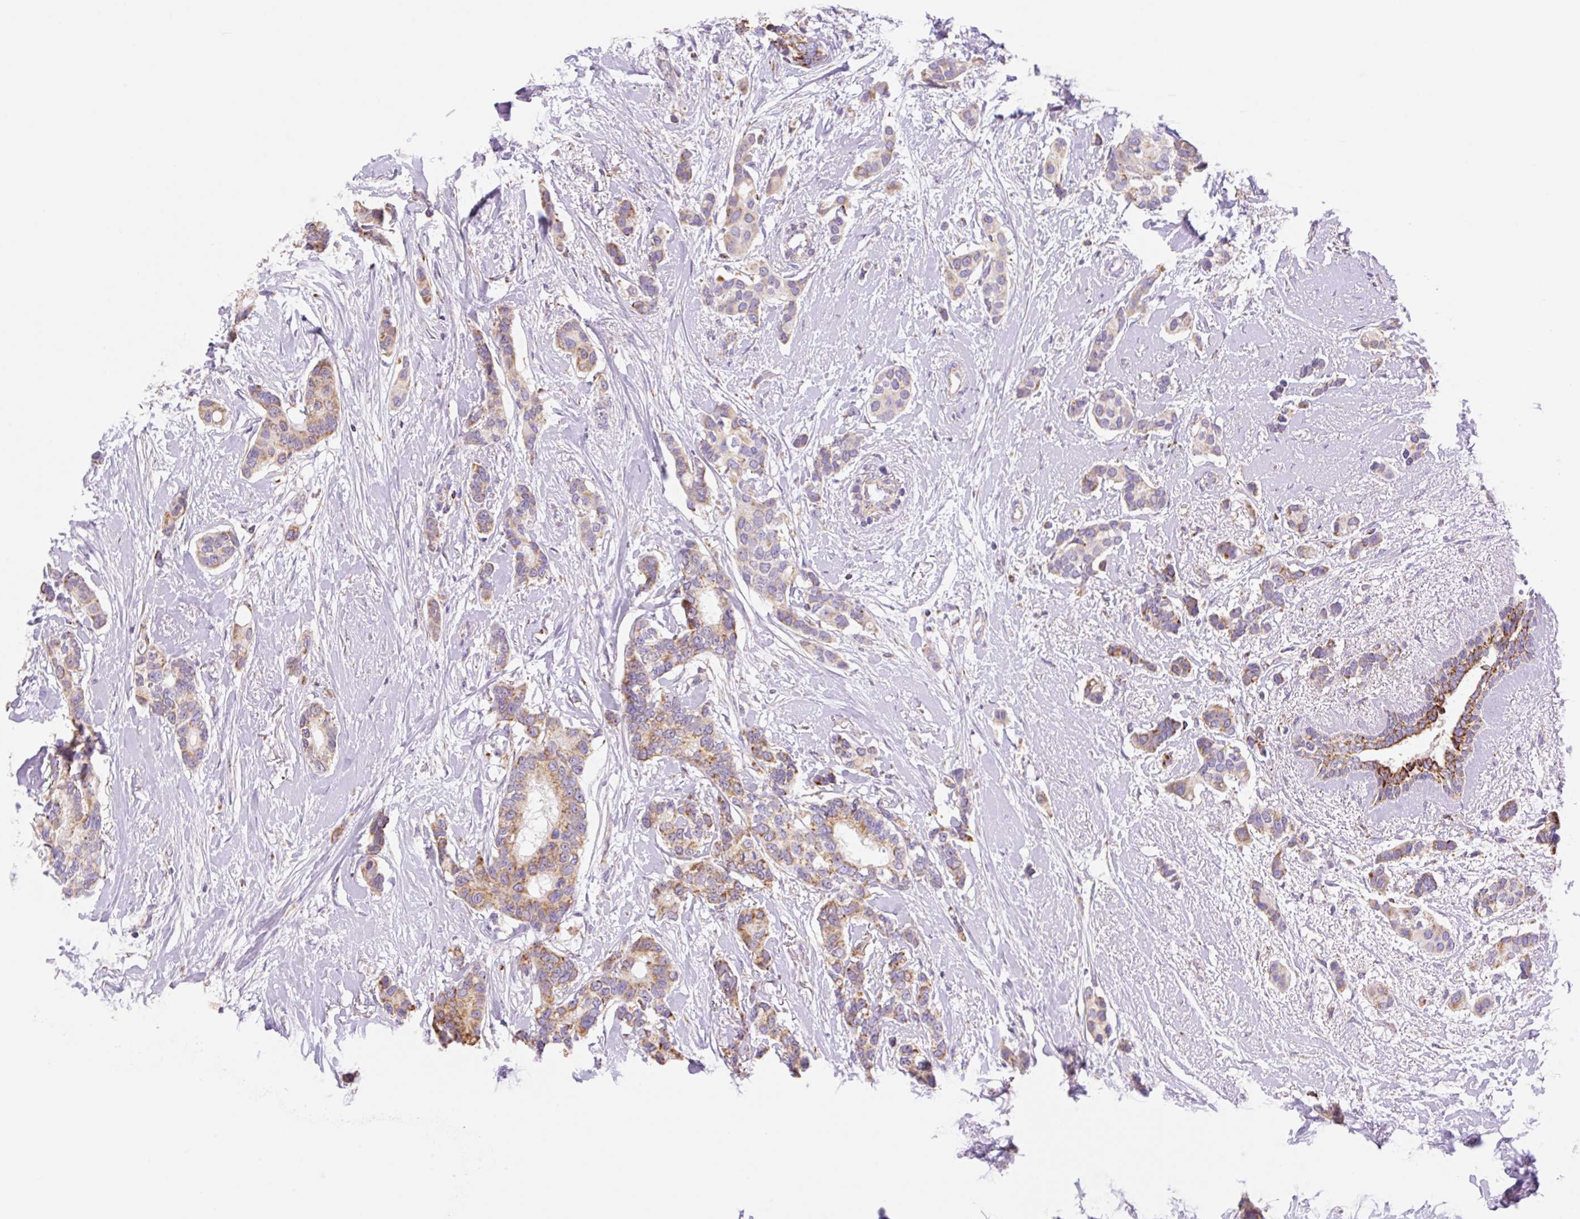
{"staining": {"intensity": "moderate", "quantity": "25%-75%", "location": "cytoplasmic/membranous"}, "tissue": "breast cancer", "cell_type": "Tumor cells", "image_type": "cancer", "snomed": [{"axis": "morphology", "description": "Duct carcinoma"}, {"axis": "topography", "description": "Breast"}], "caption": "The histopathology image reveals a brown stain indicating the presence of a protein in the cytoplasmic/membranous of tumor cells in infiltrating ductal carcinoma (breast).", "gene": "ETNK2", "patient": {"sex": "female", "age": 73}}